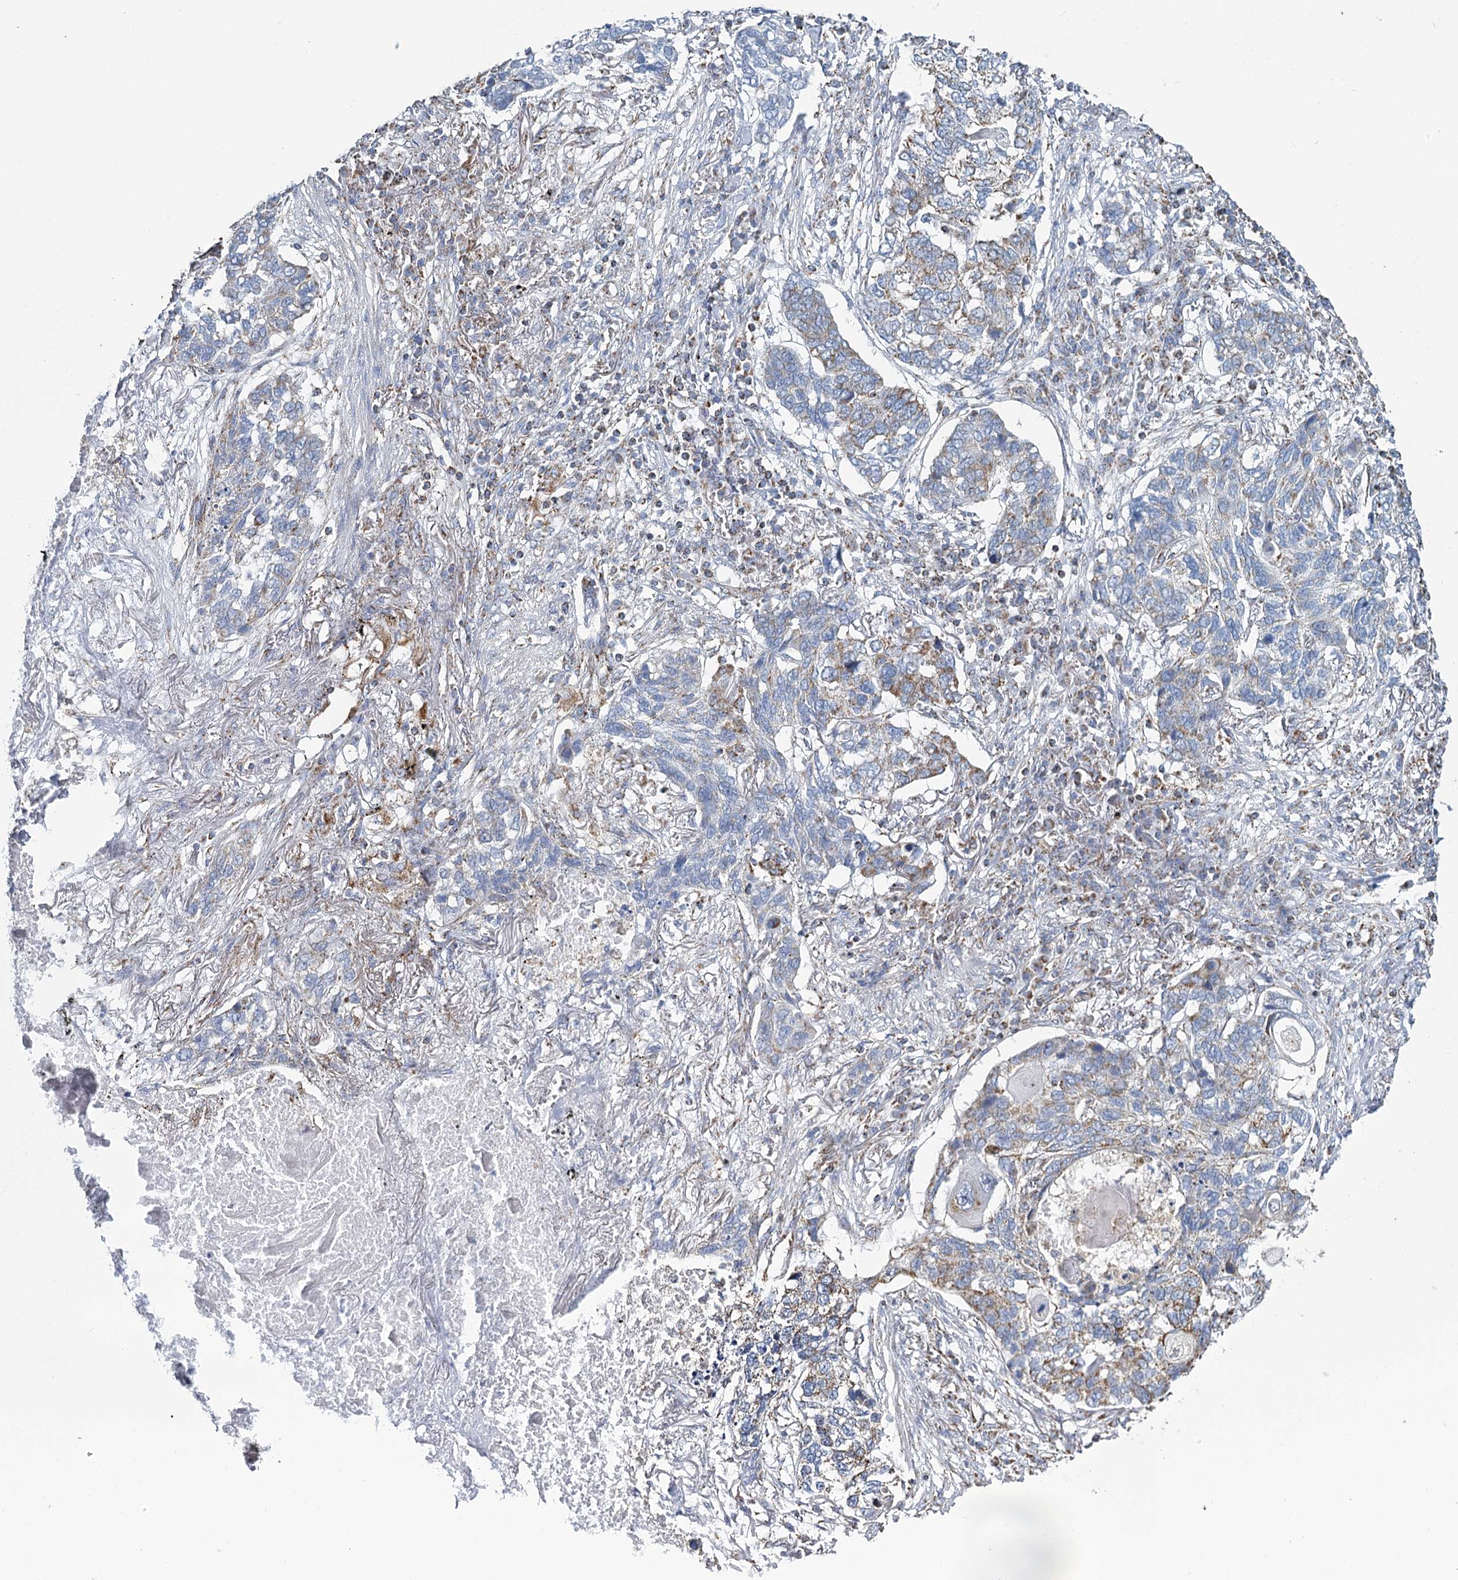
{"staining": {"intensity": "moderate", "quantity": "<25%", "location": "cytoplasmic/membranous"}, "tissue": "lung cancer", "cell_type": "Tumor cells", "image_type": "cancer", "snomed": [{"axis": "morphology", "description": "Squamous cell carcinoma, NOS"}, {"axis": "topography", "description": "Lung"}], "caption": "This is a photomicrograph of immunohistochemistry staining of squamous cell carcinoma (lung), which shows moderate staining in the cytoplasmic/membranous of tumor cells.", "gene": "MRPL44", "patient": {"sex": "female", "age": 63}}